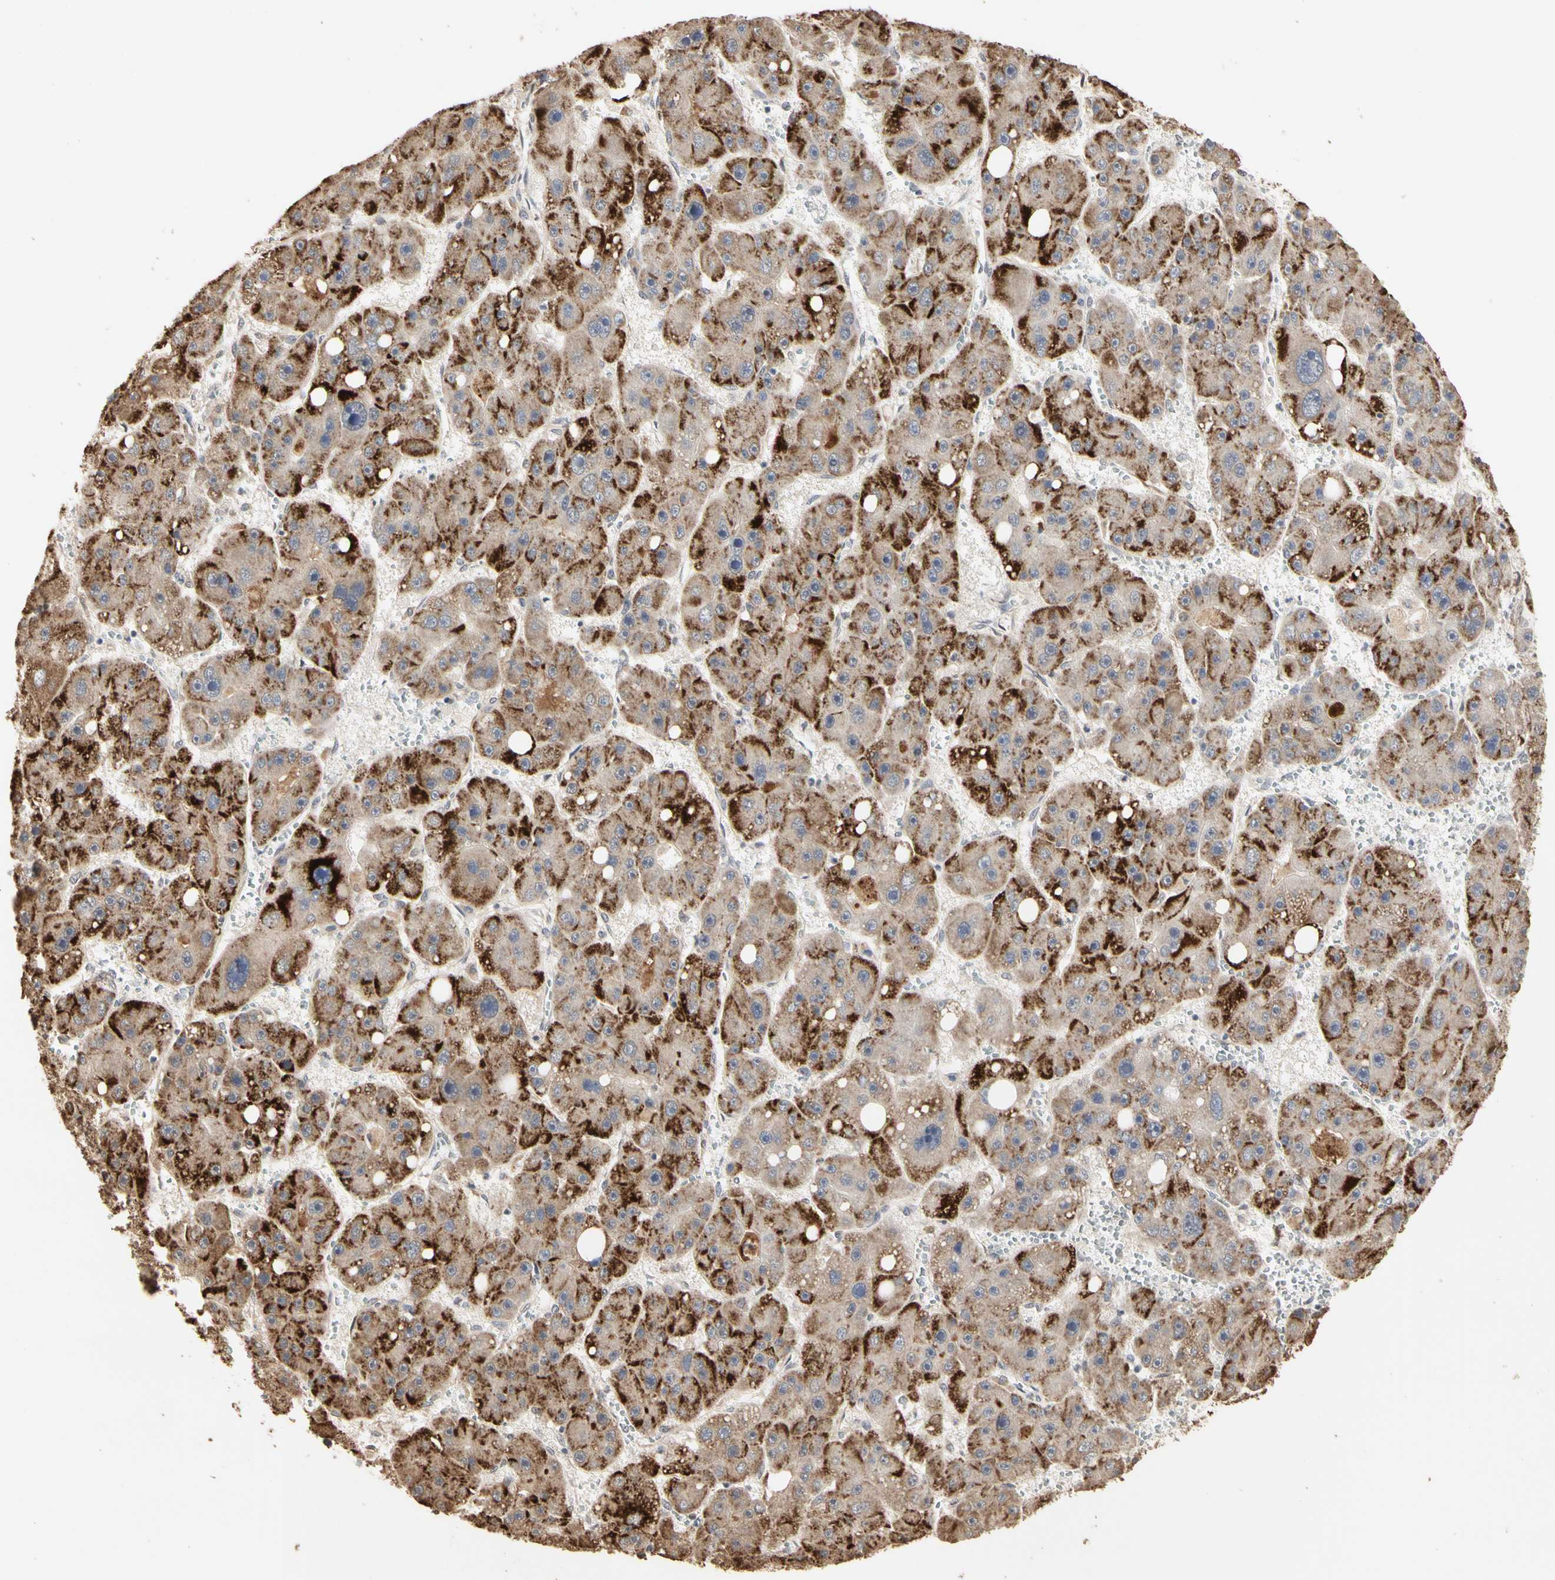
{"staining": {"intensity": "strong", "quantity": "25%-75%", "location": "cytoplasmic/membranous"}, "tissue": "liver cancer", "cell_type": "Tumor cells", "image_type": "cancer", "snomed": [{"axis": "morphology", "description": "Carcinoma, Hepatocellular, NOS"}, {"axis": "topography", "description": "Liver"}], "caption": "Brown immunohistochemical staining in human hepatocellular carcinoma (liver) exhibits strong cytoplasmic/membranous positivity in about 25%-75% of tumor cells. The protein is shown in brown color, while the nuclei are stained blue.", "gene": "TAOK1", "patient": {"sex": "female", "age": 61}}